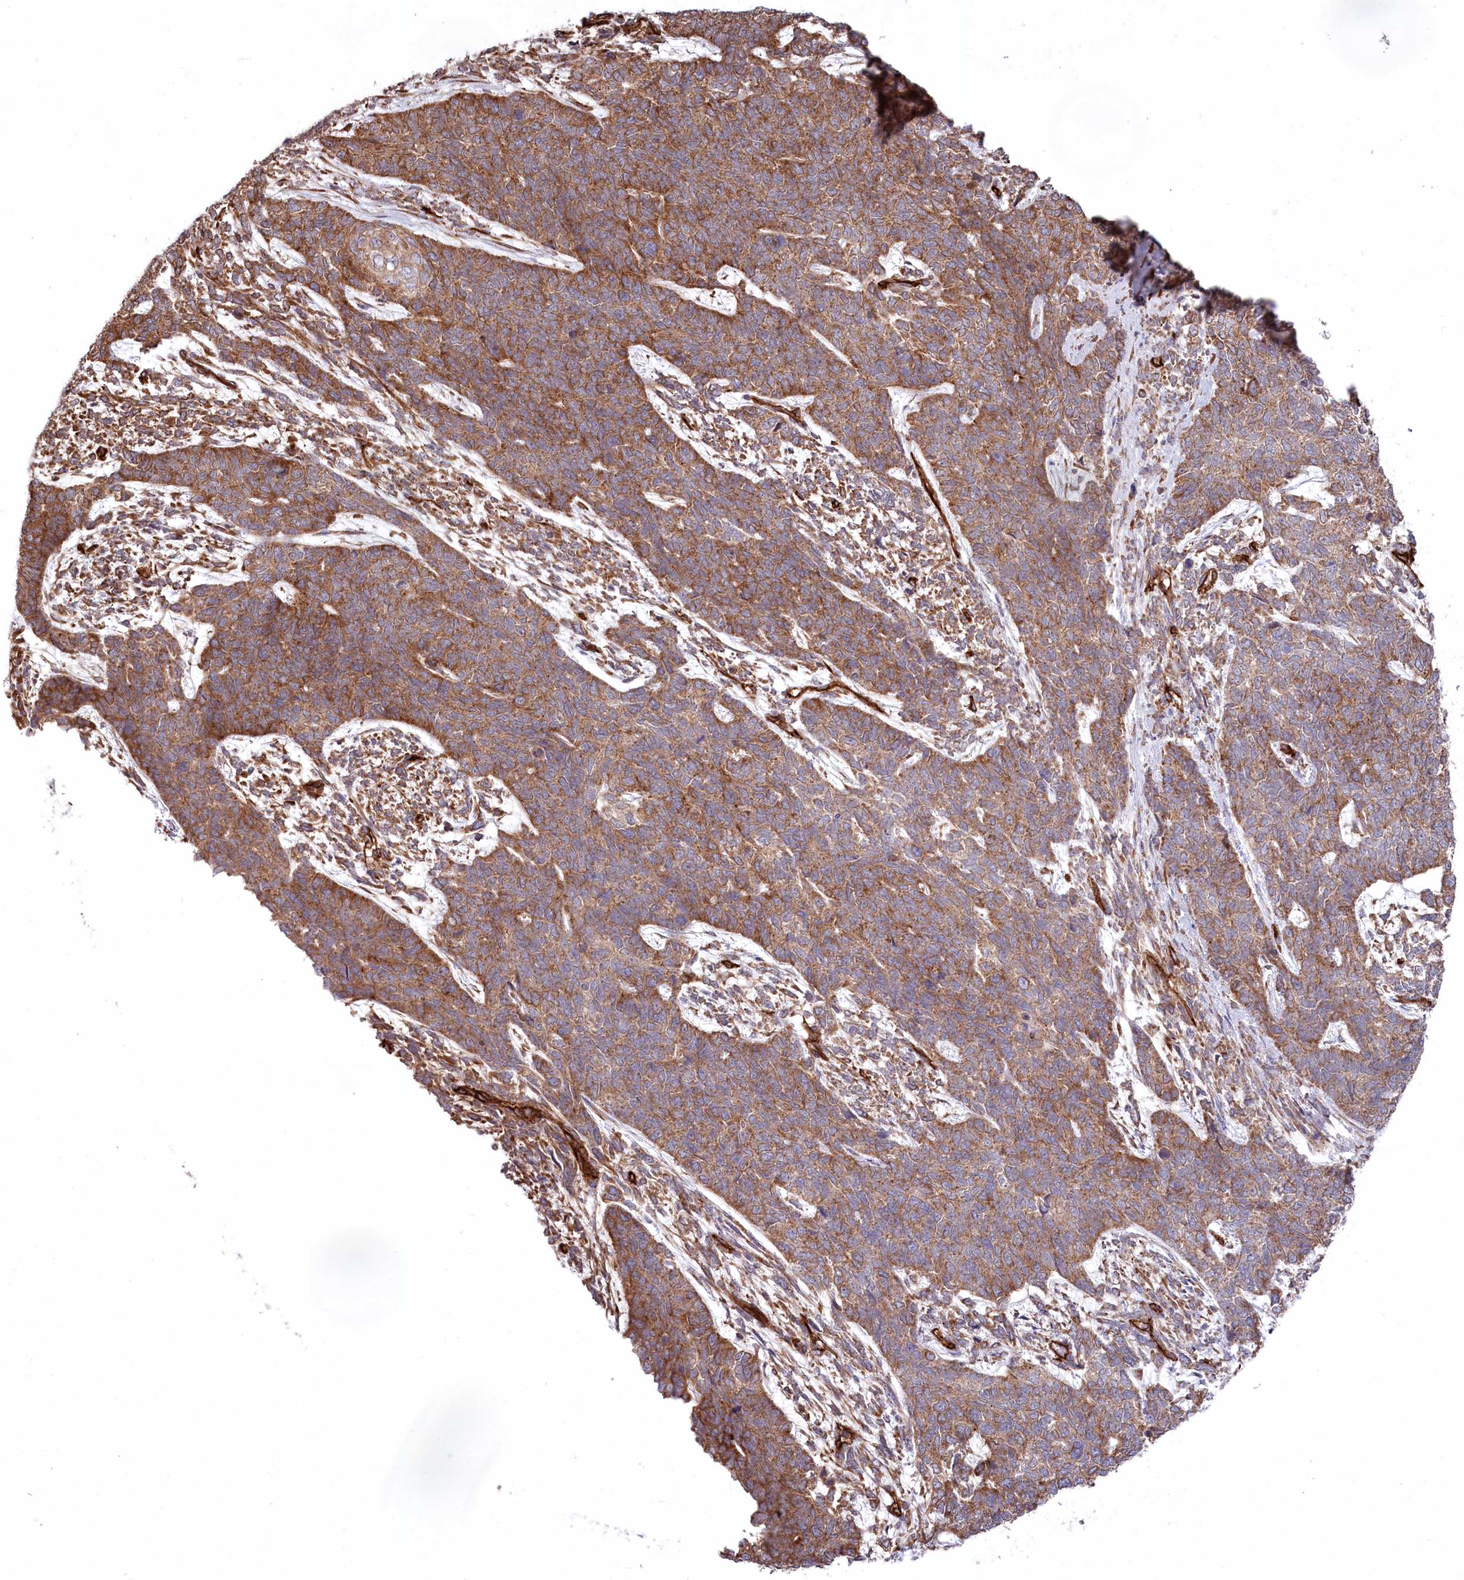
{"staining": {"intensity": "moderate", "quantity": ">75%", "location": "cytoplasmic/membranous"}, "tissue": "cervical cancer", "cell_type": "Tumor cells", "image_type": "cancer", "snomed": [{"axis": "morphology", "description": "Squamous cell carcinoma, NOS"}, {"axis": "topography", "description": "Cervix"}], "caption": "This is an image of IHC staining of cervical cancer (squamous cell carcinoma), which shows moderate expression in the cytoplasmic/membranous of tumor cells.", "gene": "MTPAP", "patient": {"sex": "female", "age": 63}}